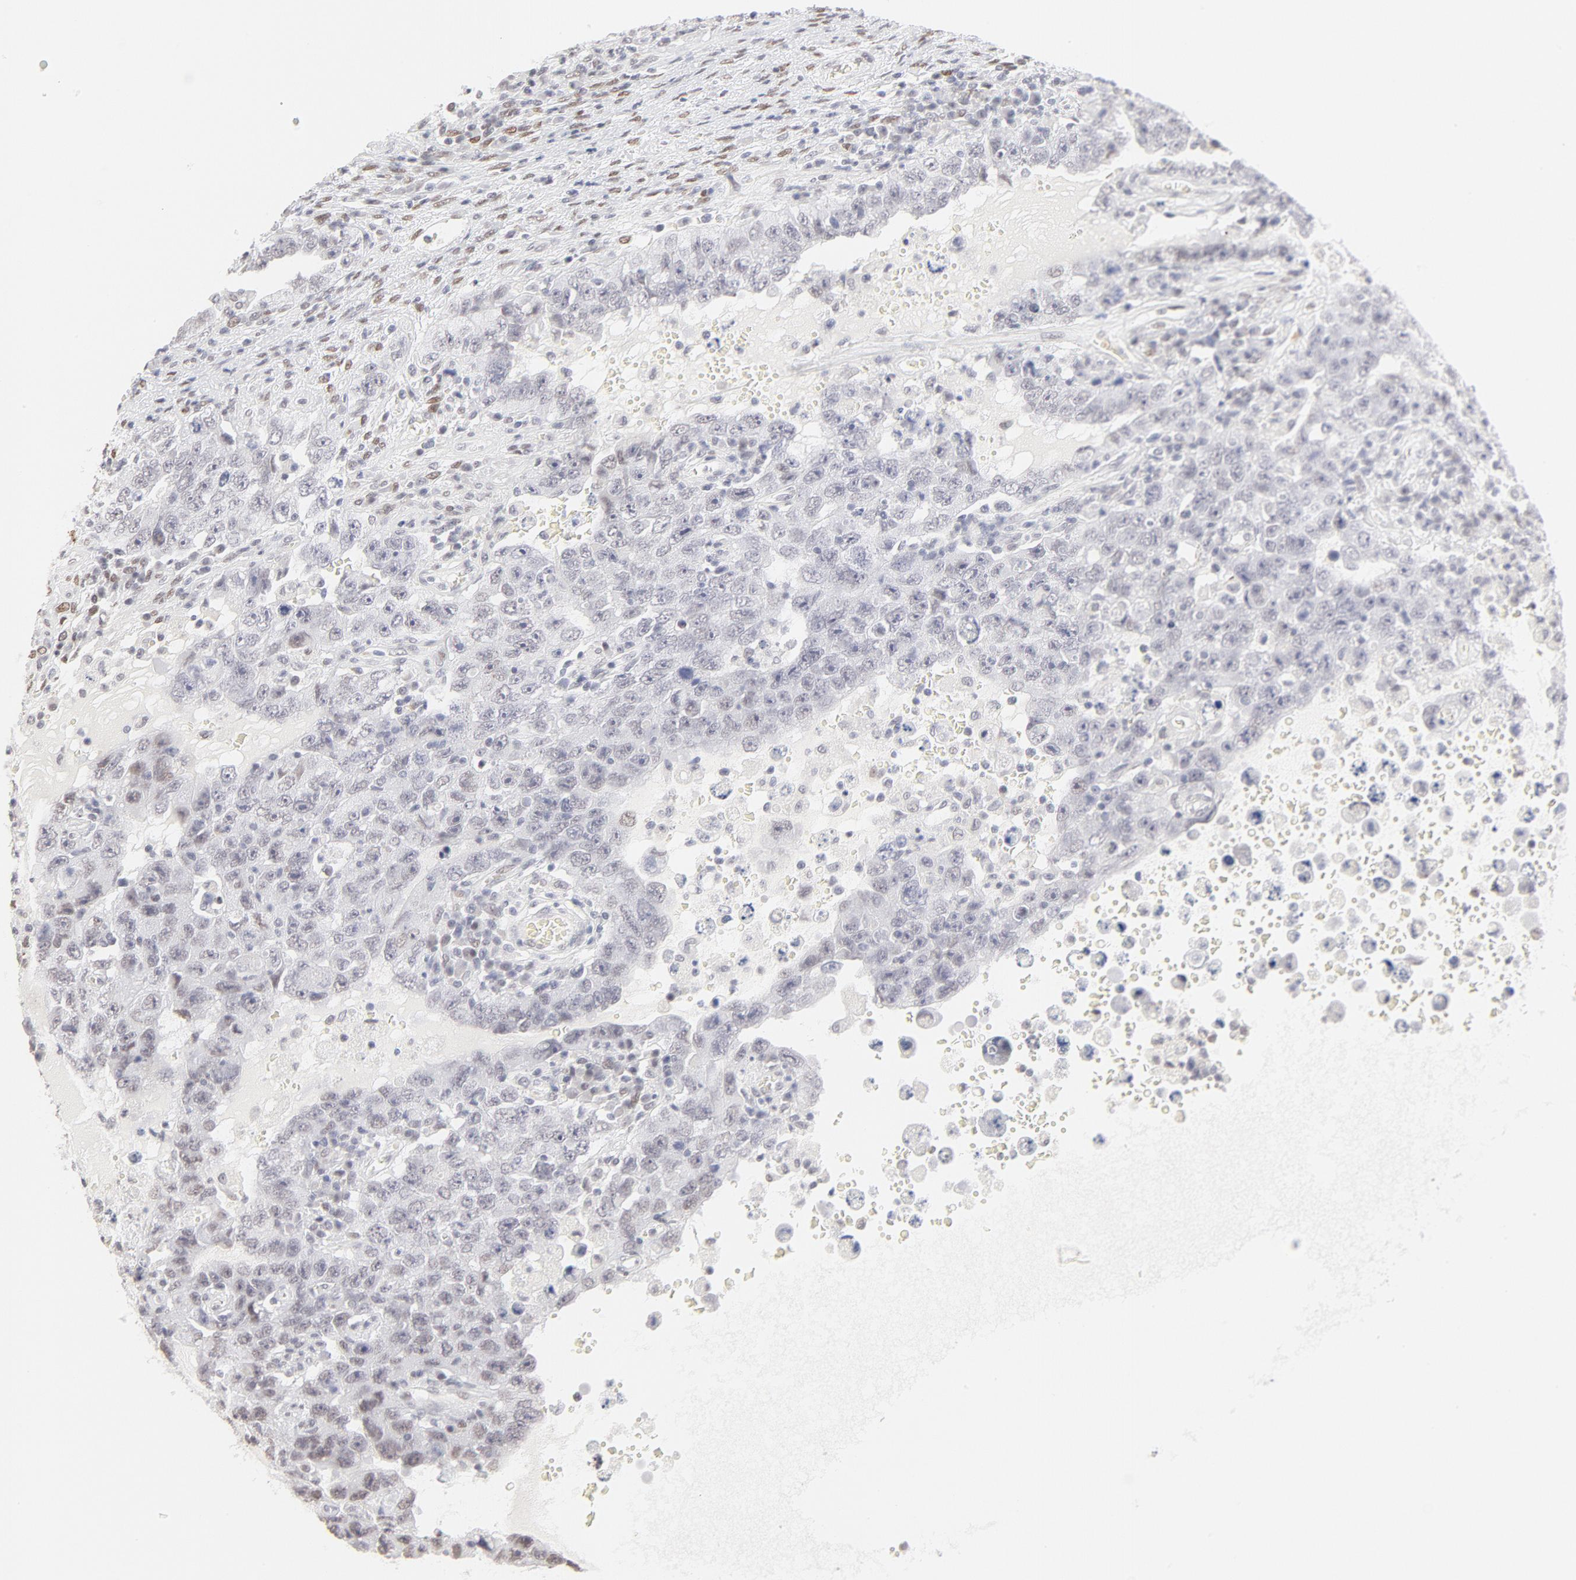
{"staining": {"intensity": "weak", "quantity": "<25%", "location": "nuclear"}, "tissue": "testis cancer", "cell_type": "Tumor cells", "image_type": "cancer", "snomed": [{"axis": "morphology", "description": "Carcinoma, Embryonal, NOS"}, {"axis": "topography", "description": "Testis"}], "caption": "Protein analysis of testis cancer demonstrates no significant positivity in tumor cells. The staining was performed using DAB (3,3'-diaminobenzidine) to visualize the protein expression in brown, while the nuclei were stained in blue with hematoxylin (Magnification: 20x).", "gene": "PBX1", "patient": {"sex": "male", "age": 26}}